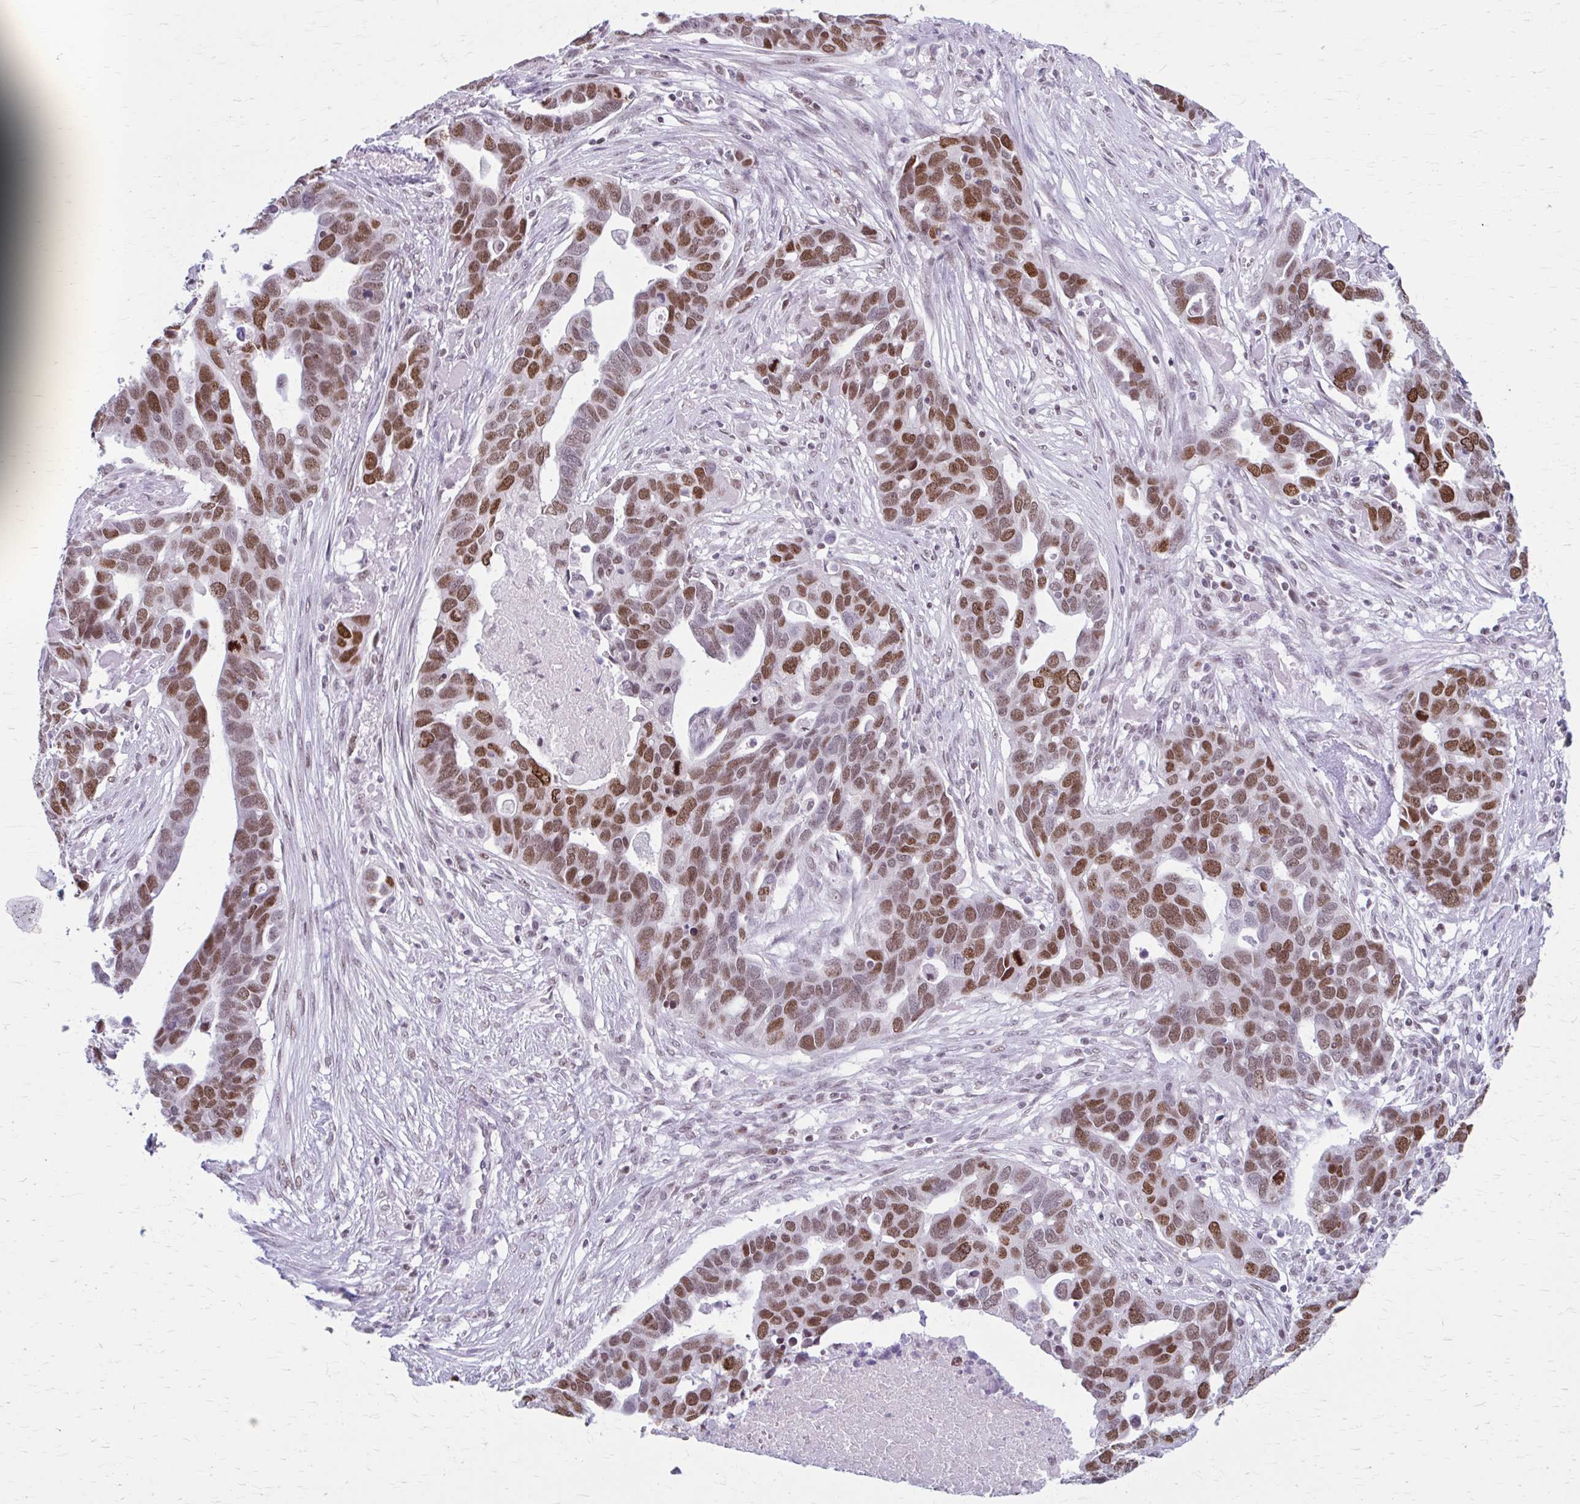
{"staining": {"intensity": "moderate", "quantity": ">75%", "location": "nuclear"}, "tissue": "ovarian cancer", "cell_type": "Tumor cells", "image_type": "cancer", "snomed": [{"axis": "morphology", "description": "Cystadenocarcinoma, serous, NOS"}, {"axis": "topography", "description": "Ovary"}], "caption": "A micrograph of human ovarian cancer (serous cystadenocarcinoma) stained for a protein reveals moderate nuclear brown staining in tumor cells.", "gene": "PABIR1", "patient": {"sex": "female", "age": 54}}